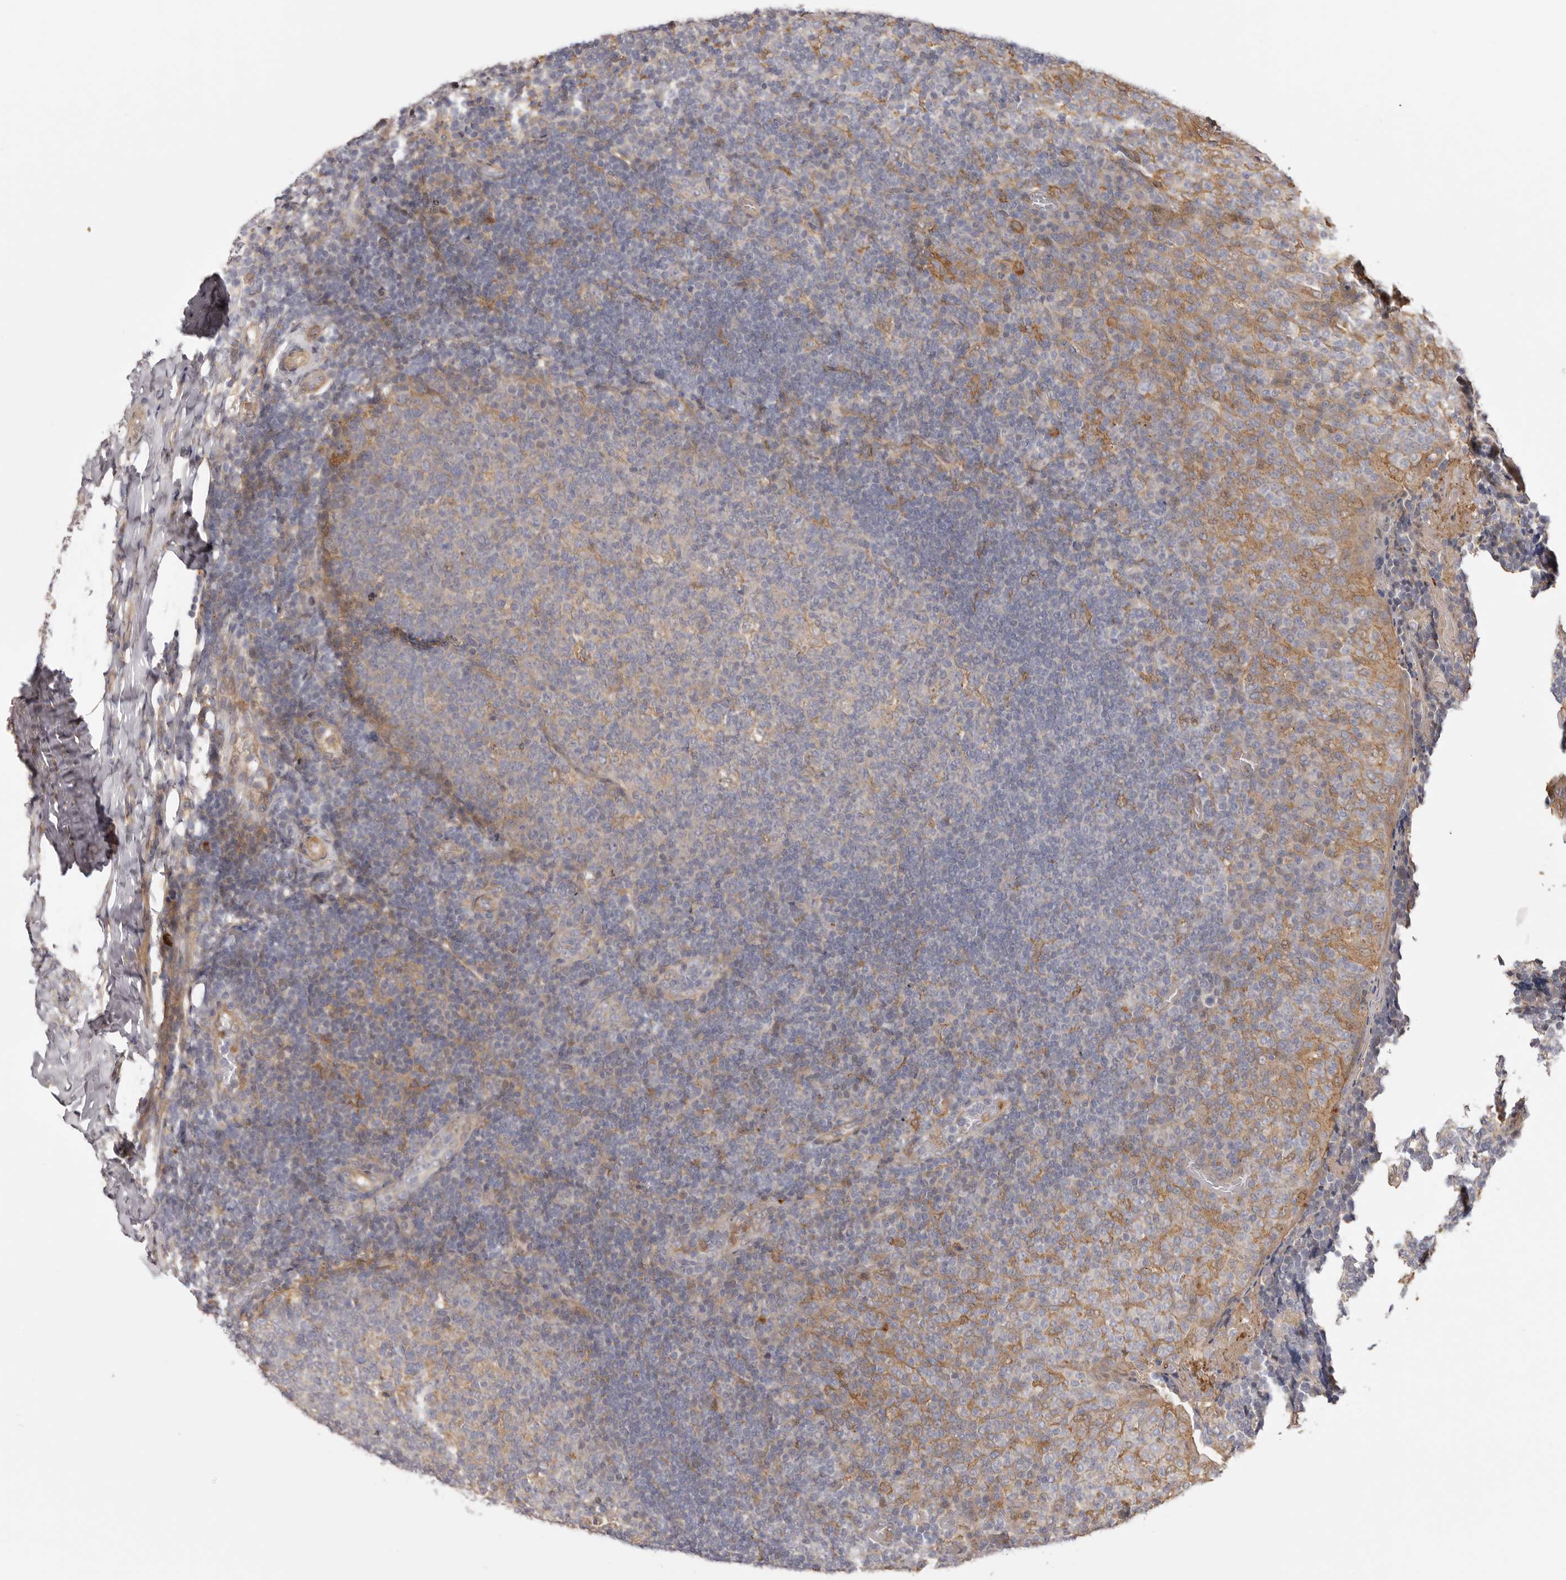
{"staining": {"intensity": "weak", "quantity": "<25%", "location": "cytoplasmic/membranous"}, "tissue": "tonsil", "cell_type": "Germinal center cells", "image_type": "normal", "snomed": [{"axis": "morphology", "description": "Normal tissue, NOS"}, {"axis": "topography", "description": "Tonsil"}], "caption": "Protein analysis of normal tonsil demonstrates no significant positivity in germinal center cells. (DAB (3,3'-diaminobenzidine) IHC visualized using brightfield microscopy, high magnification).", "gene": "MSRB2", "patient": {"sex": "female", "age": 19}}